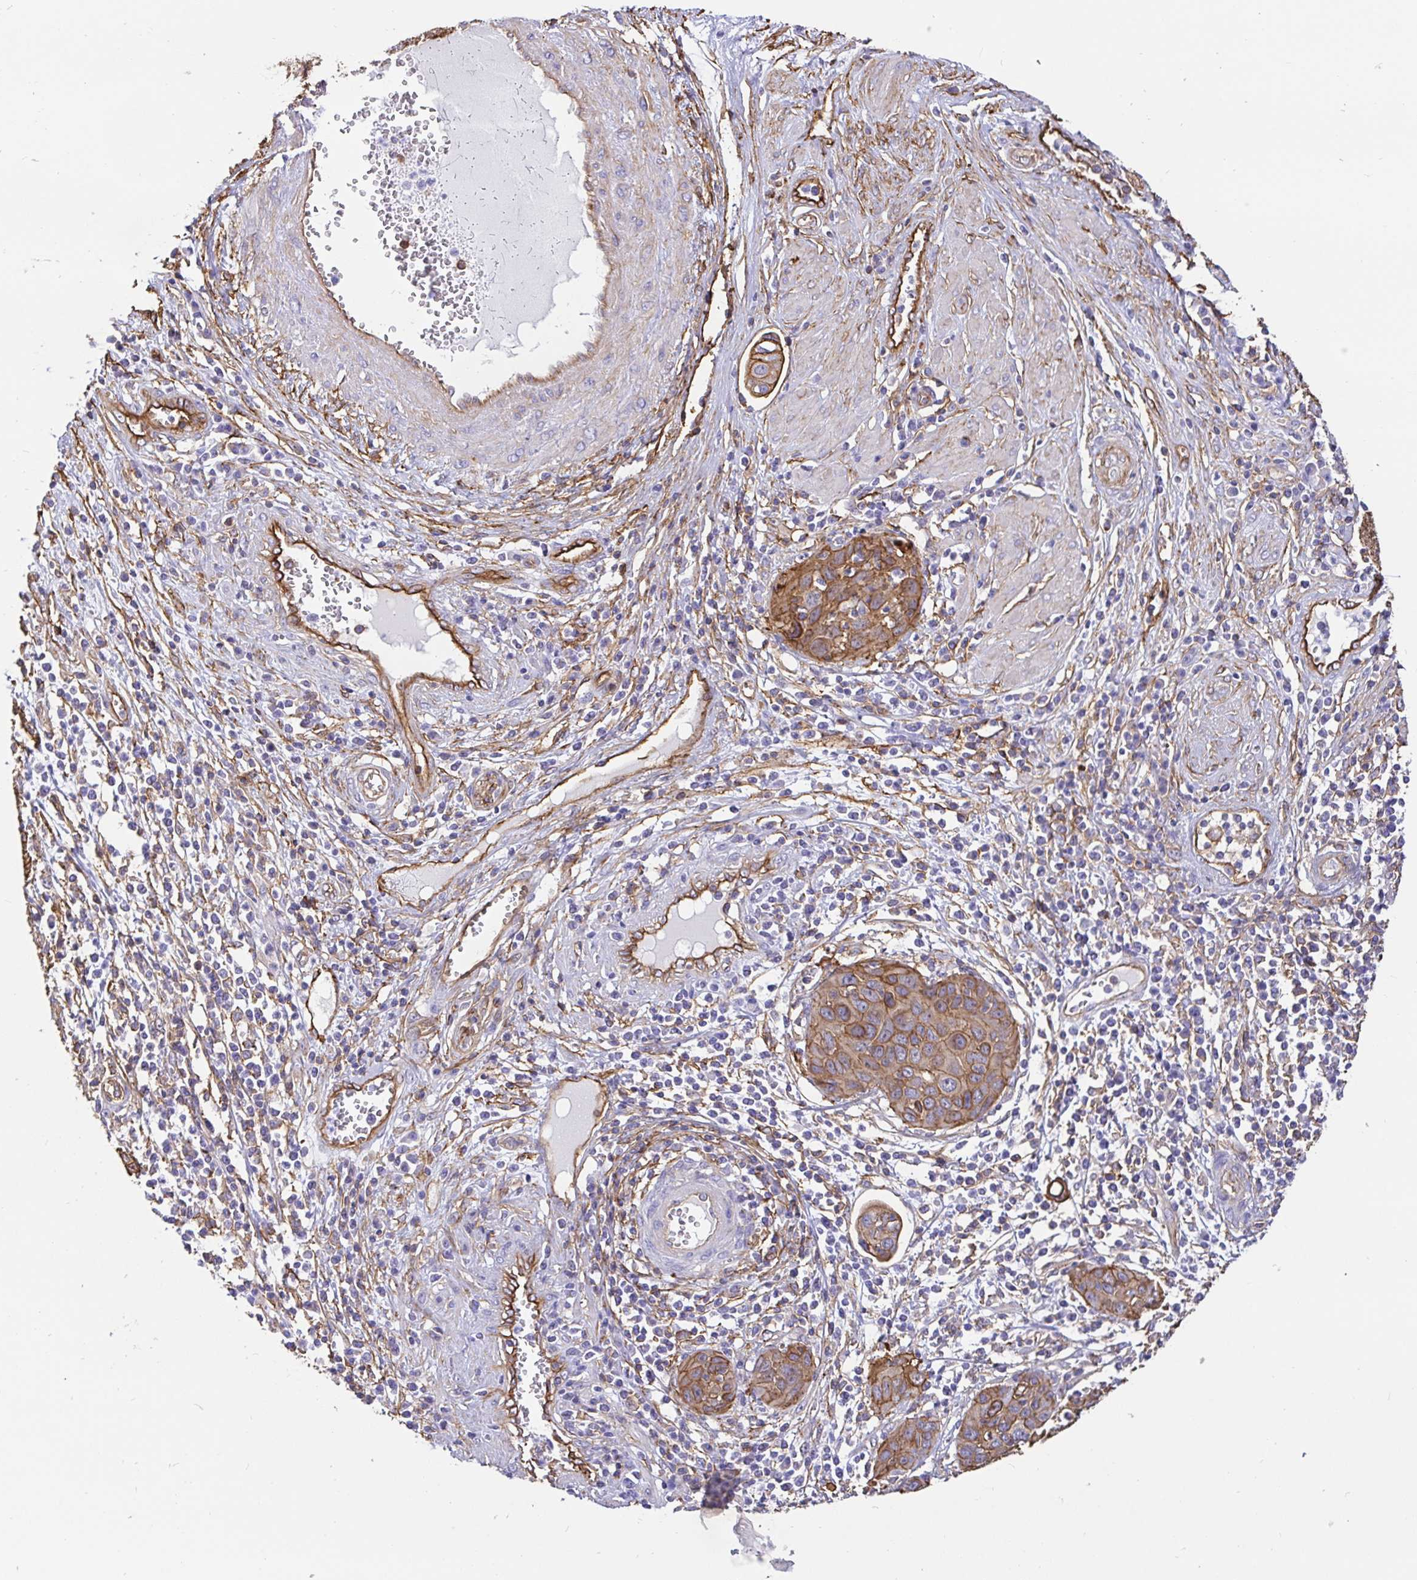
{"staining": {"intensity": "moderate", "quantity": ">75%", "location": "cytoplasmic/membranous"}, "tissue": "cervical cancer", "cell_type": "Tumor cells", "image_type": "cancer", "snomed": [{"axis": "morphology", "description": "Squamous cell carcinoma, NOS"}, {"axis": "topography", "description": "Cervix"}], "caption": "Protein expression analysis of cervical squamous cell carcinoma shows moderate cytoplasmic/membranous positivity in approximately >75% of tumor cells.", "gene": "ANXA2", "patient": {"sex": "female", "age": 36}}